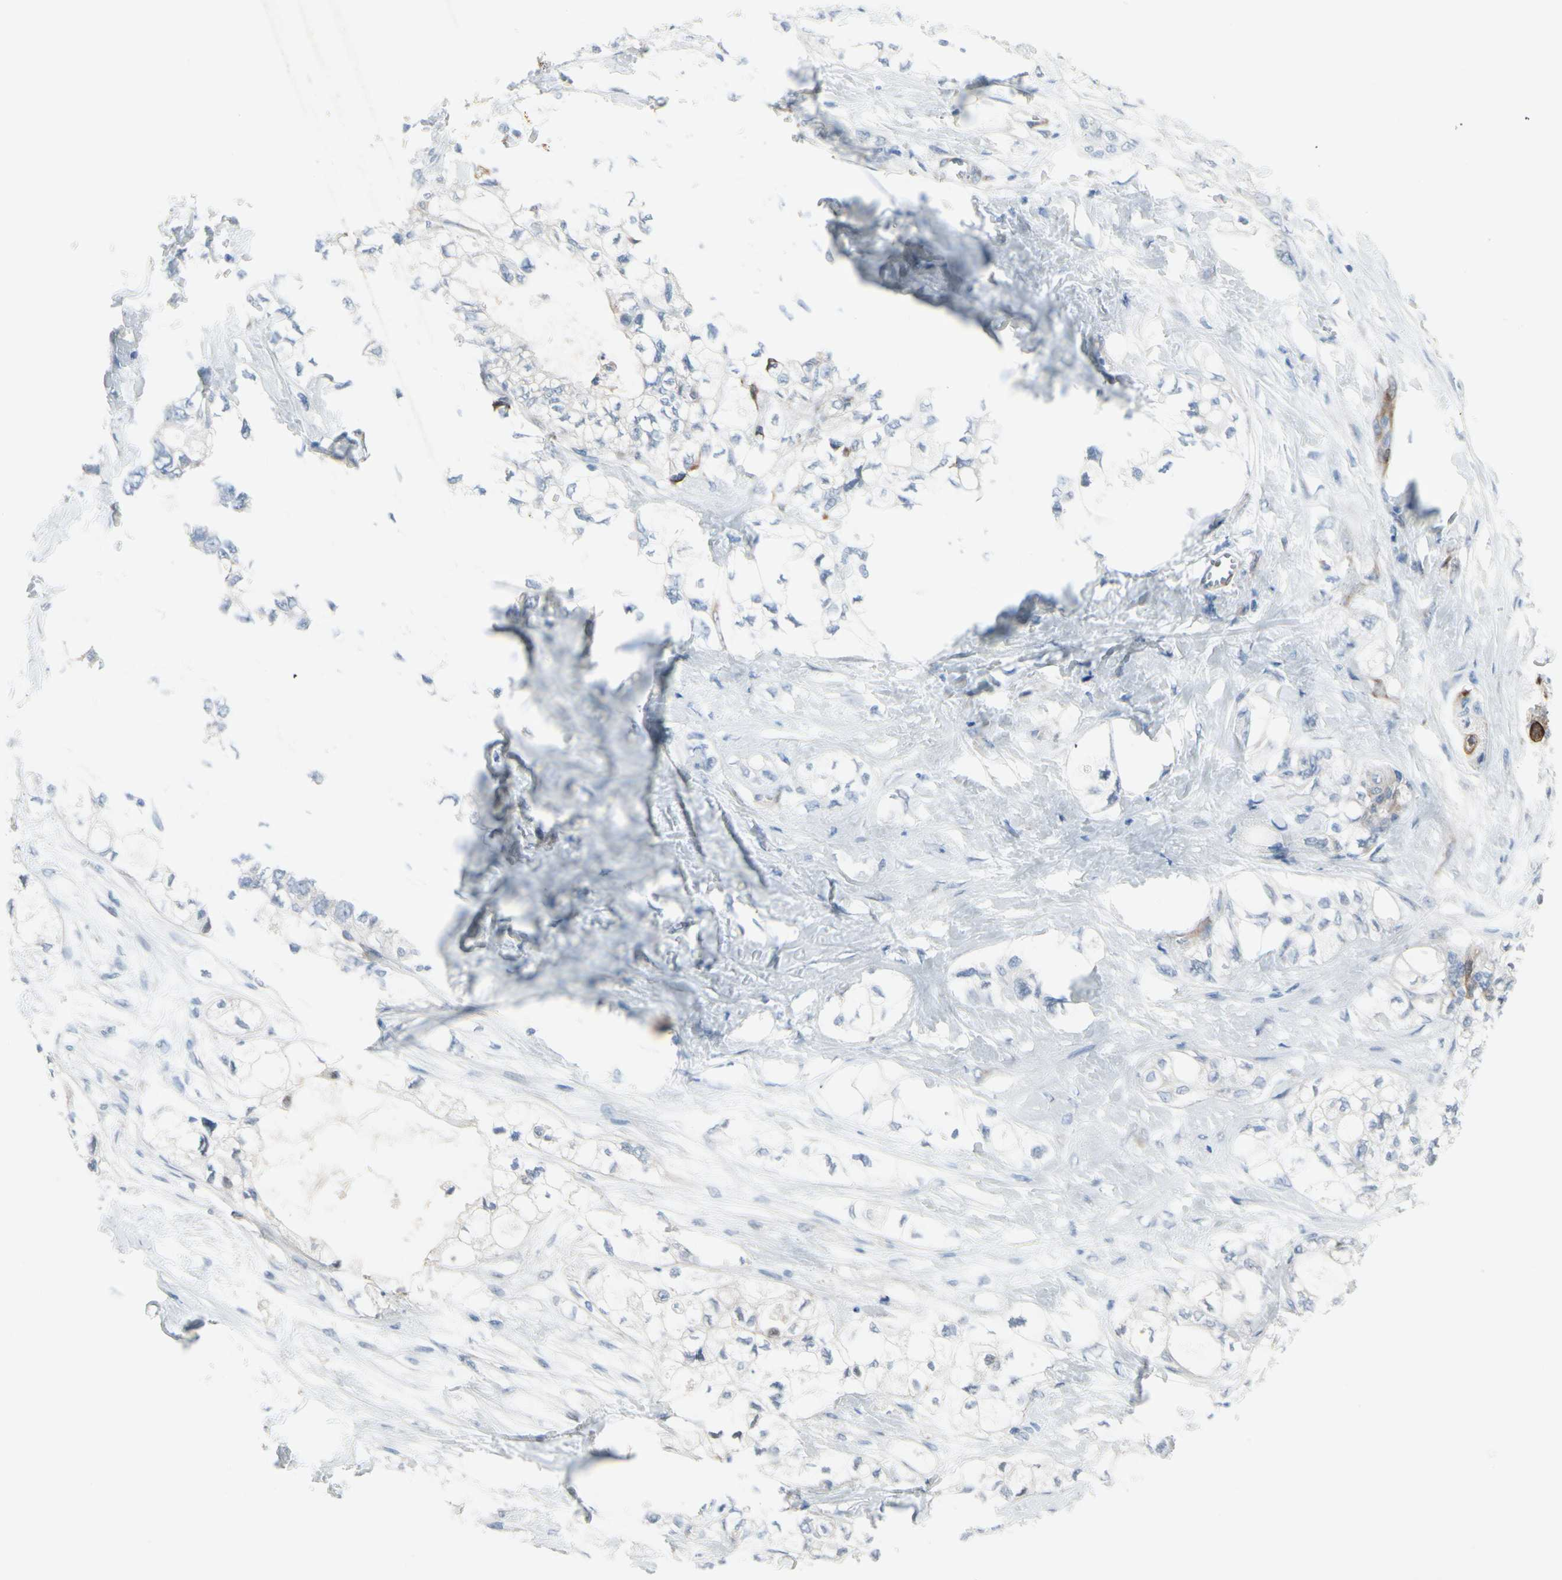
{"staining": {"intensity": "negative", "quantity": "none", "location": "none"}, "tissue": "pancreatic cancer", "cell_type": "Tumor cells", "image_type": "cancer", "snomed": [{"axis": "morphology", "description": "Adenocarcinoma, NOS"}, {"axis": "topography", "description": "Pancreas"}], "caption": "This is an immunohistochemistry (IHC) micrograph of pancreatic cancer. There is no staining in tumor cells.", "gene": "MAP2", "patient": {"sex": "male", "age": 70}}